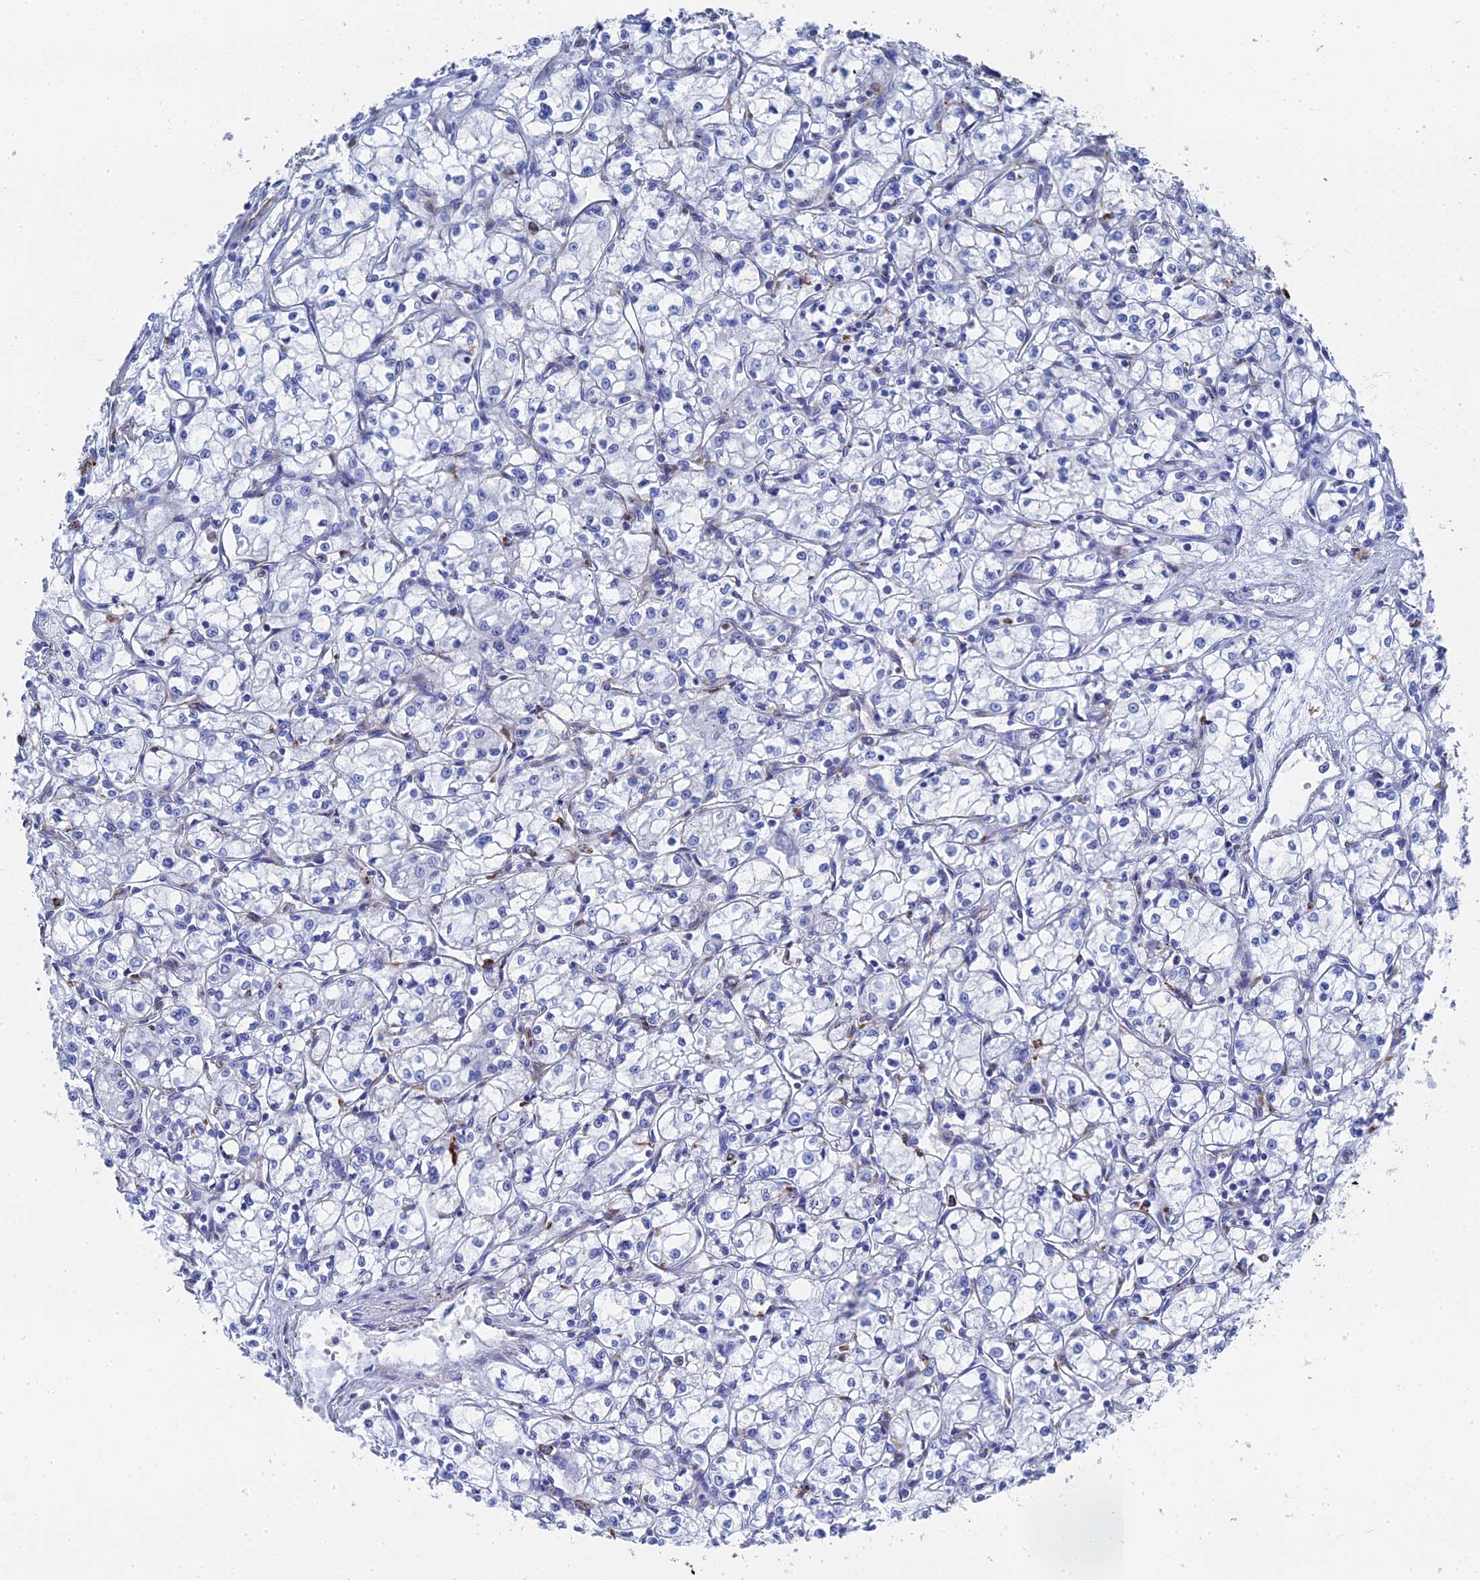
{"staining": {"intensity": "negative", "quantity": "none", "location": "none"}, "tissue": "renal cancer", "cell_type": "Tumor cells", "image_type": "cancer", "snomed": [{"axis": "morphology", "description": "Adenocarcinoma, NOS"}, {"axis": "topography", "description": "Kidney"}], "caption": "There is no significant positivity in tumor cells of renal adenocarcinoma.", "gene": "STRA6", "patient": {"sex": "male", "age": 59}}